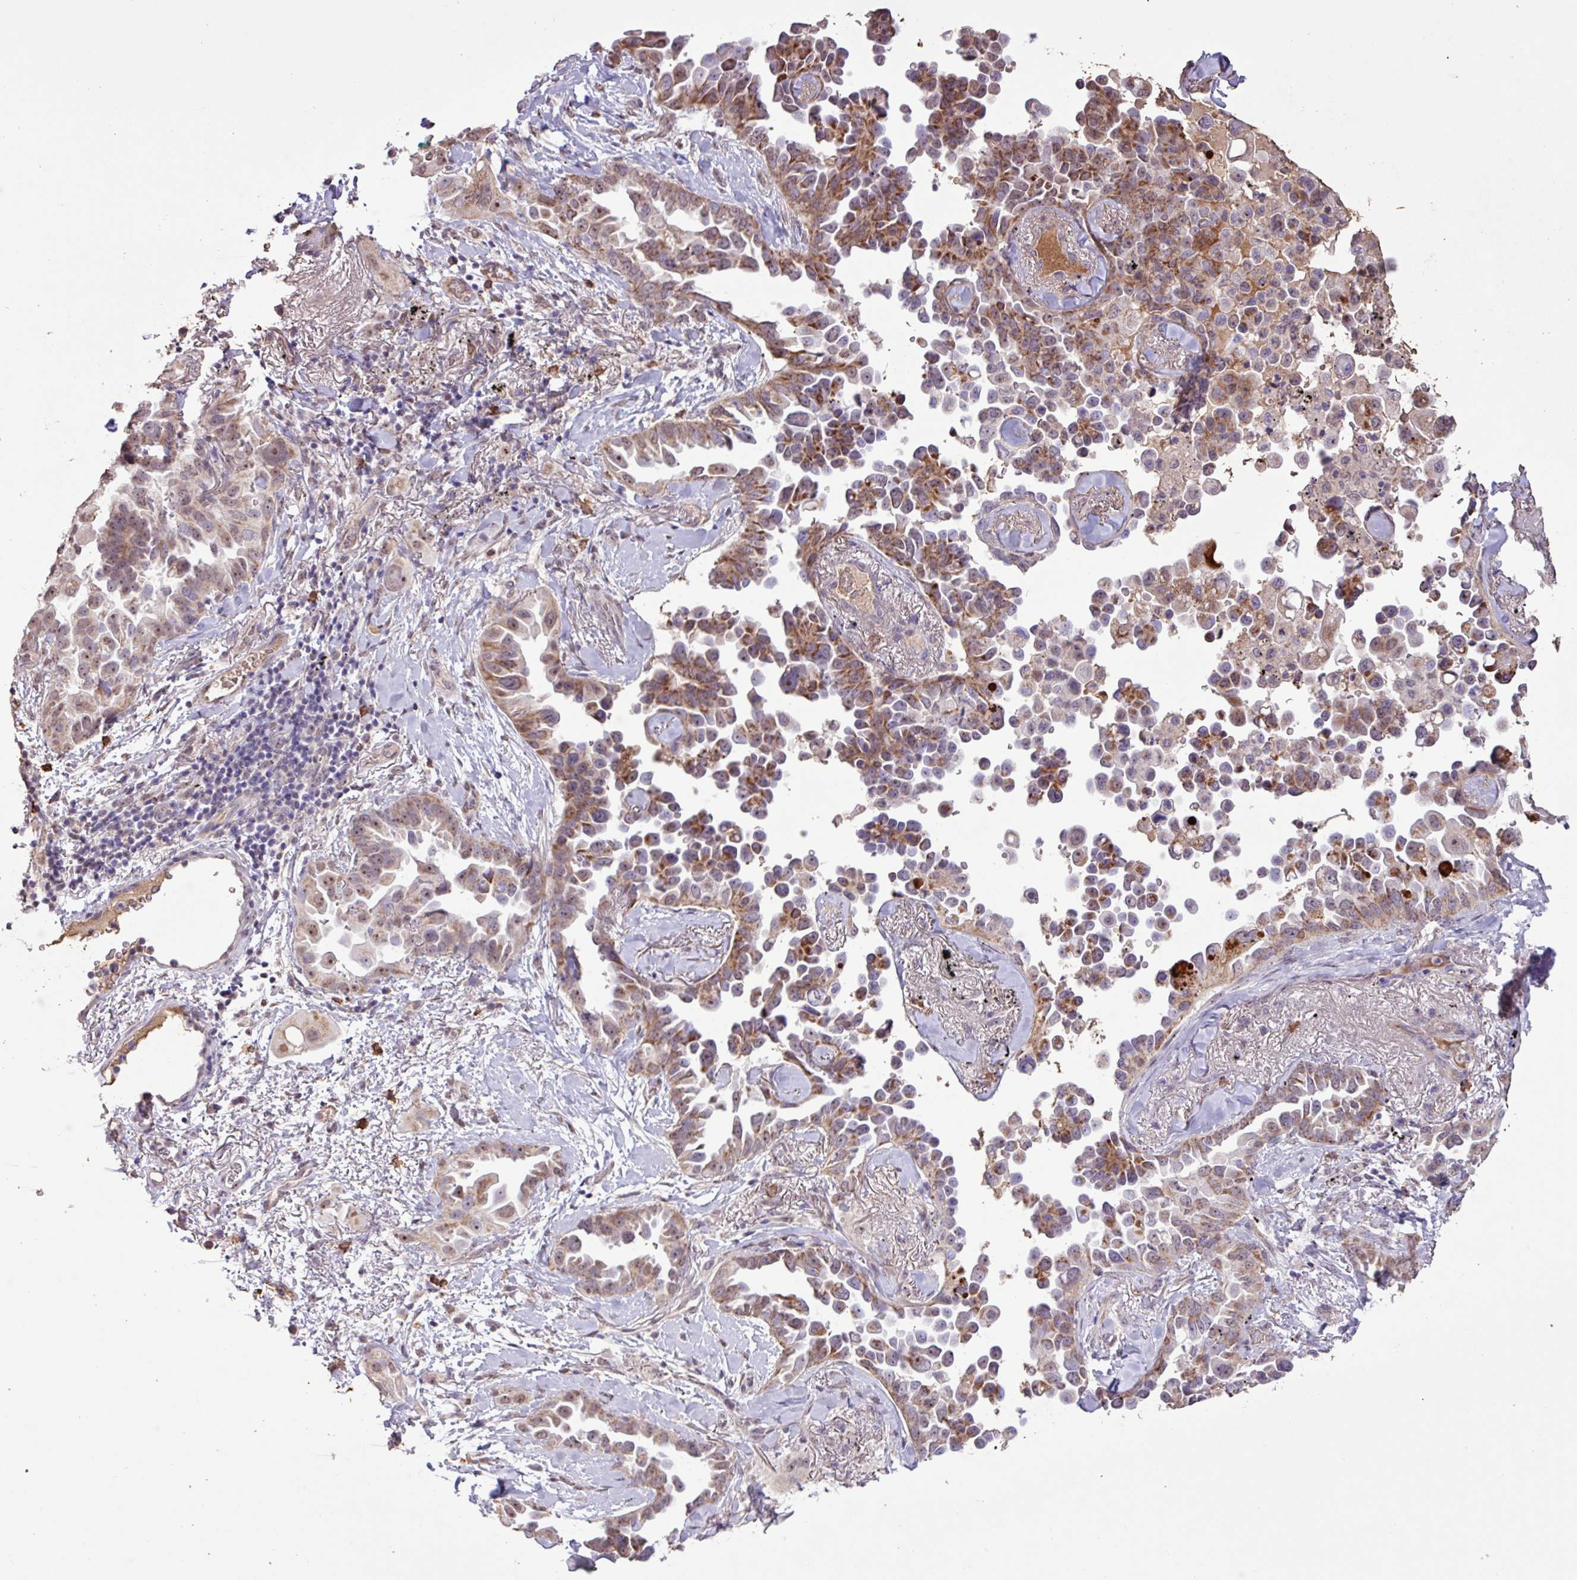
{"staining": {"intensity": "moderate", "quantity": ">75%", "location": "cytoplasmic/membranous,nuclear"}, "tissue": "lung cancer", "cell_type": "Tumor cells", "image_type": "cancer", "snomed": [{"axis": "morphology", "description": "Adenocarcinoma, NOS"}, {"axis": "topography", "description": "Lung"}], "caption": "Immunohistochemistry (IHC) (DAB) staining of lung cancer (adenocarcinoma) exhibits moderate cytoplasmic/membranous and nuclear protein positivity in about >75% of tumor cells.", "gene": "L3MBTL3", "patient": {"sex": "female", "age": 67}}